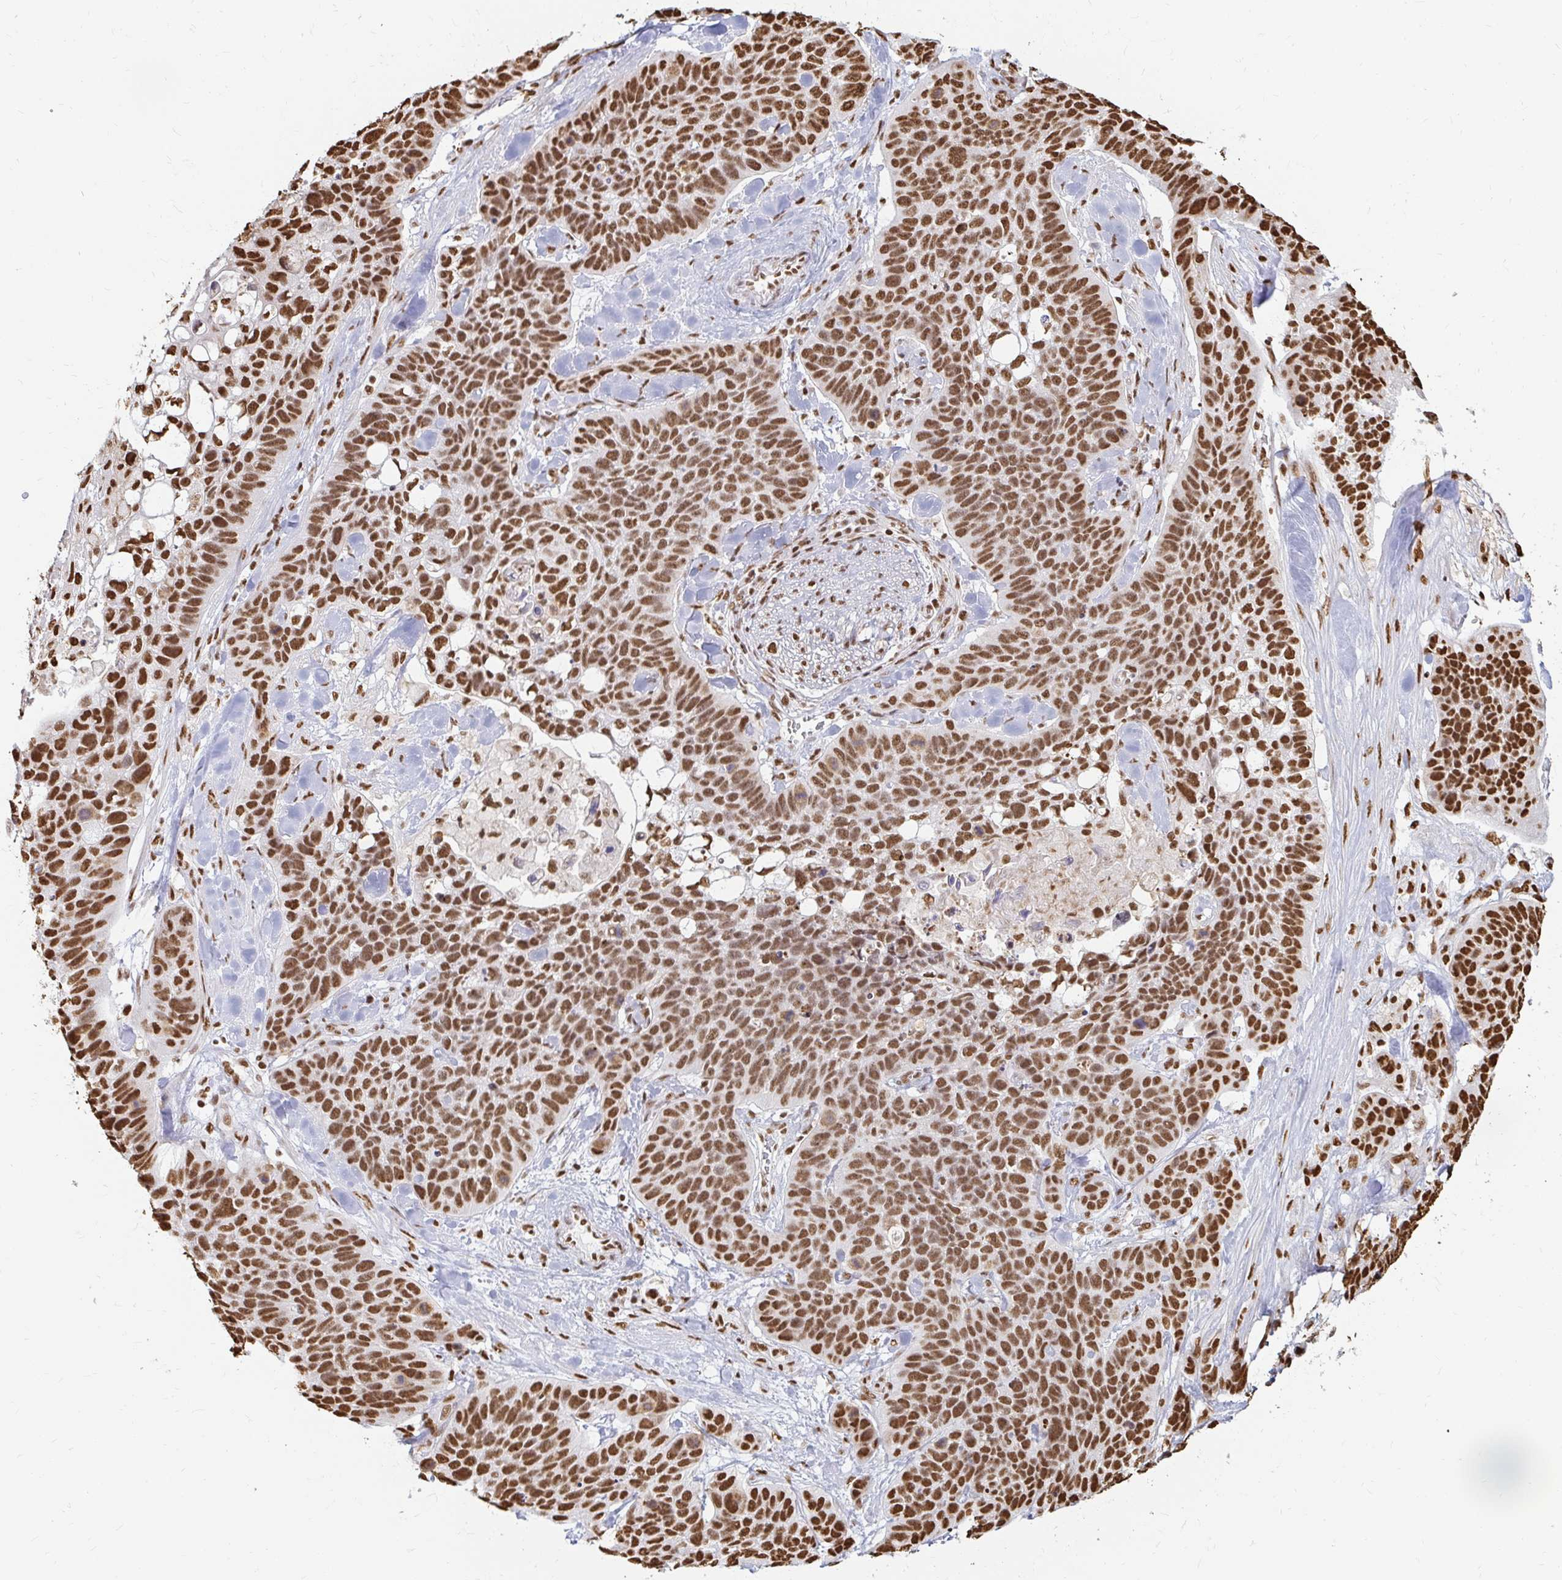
{"staining": {"intensity": "strong", "quantity": ">75%", "location": "nuclear"}, "tissue": "lung cancer", "cell_type": "Tumor cells", "image_type": "cancer", "snomed": [{"axis": "morphology", "description": "Squamous cell carcinoma, NOS"}, {"axis": "topography", "description": "Lung"}], "caption": "Strong nuclear positivity for a protein is identified in about >75% of tumor cells of squamous cell carcinoma (lung) using IHC.", "gene": "HNRNPU", "patient": {"sex": "male", "age": 62}}